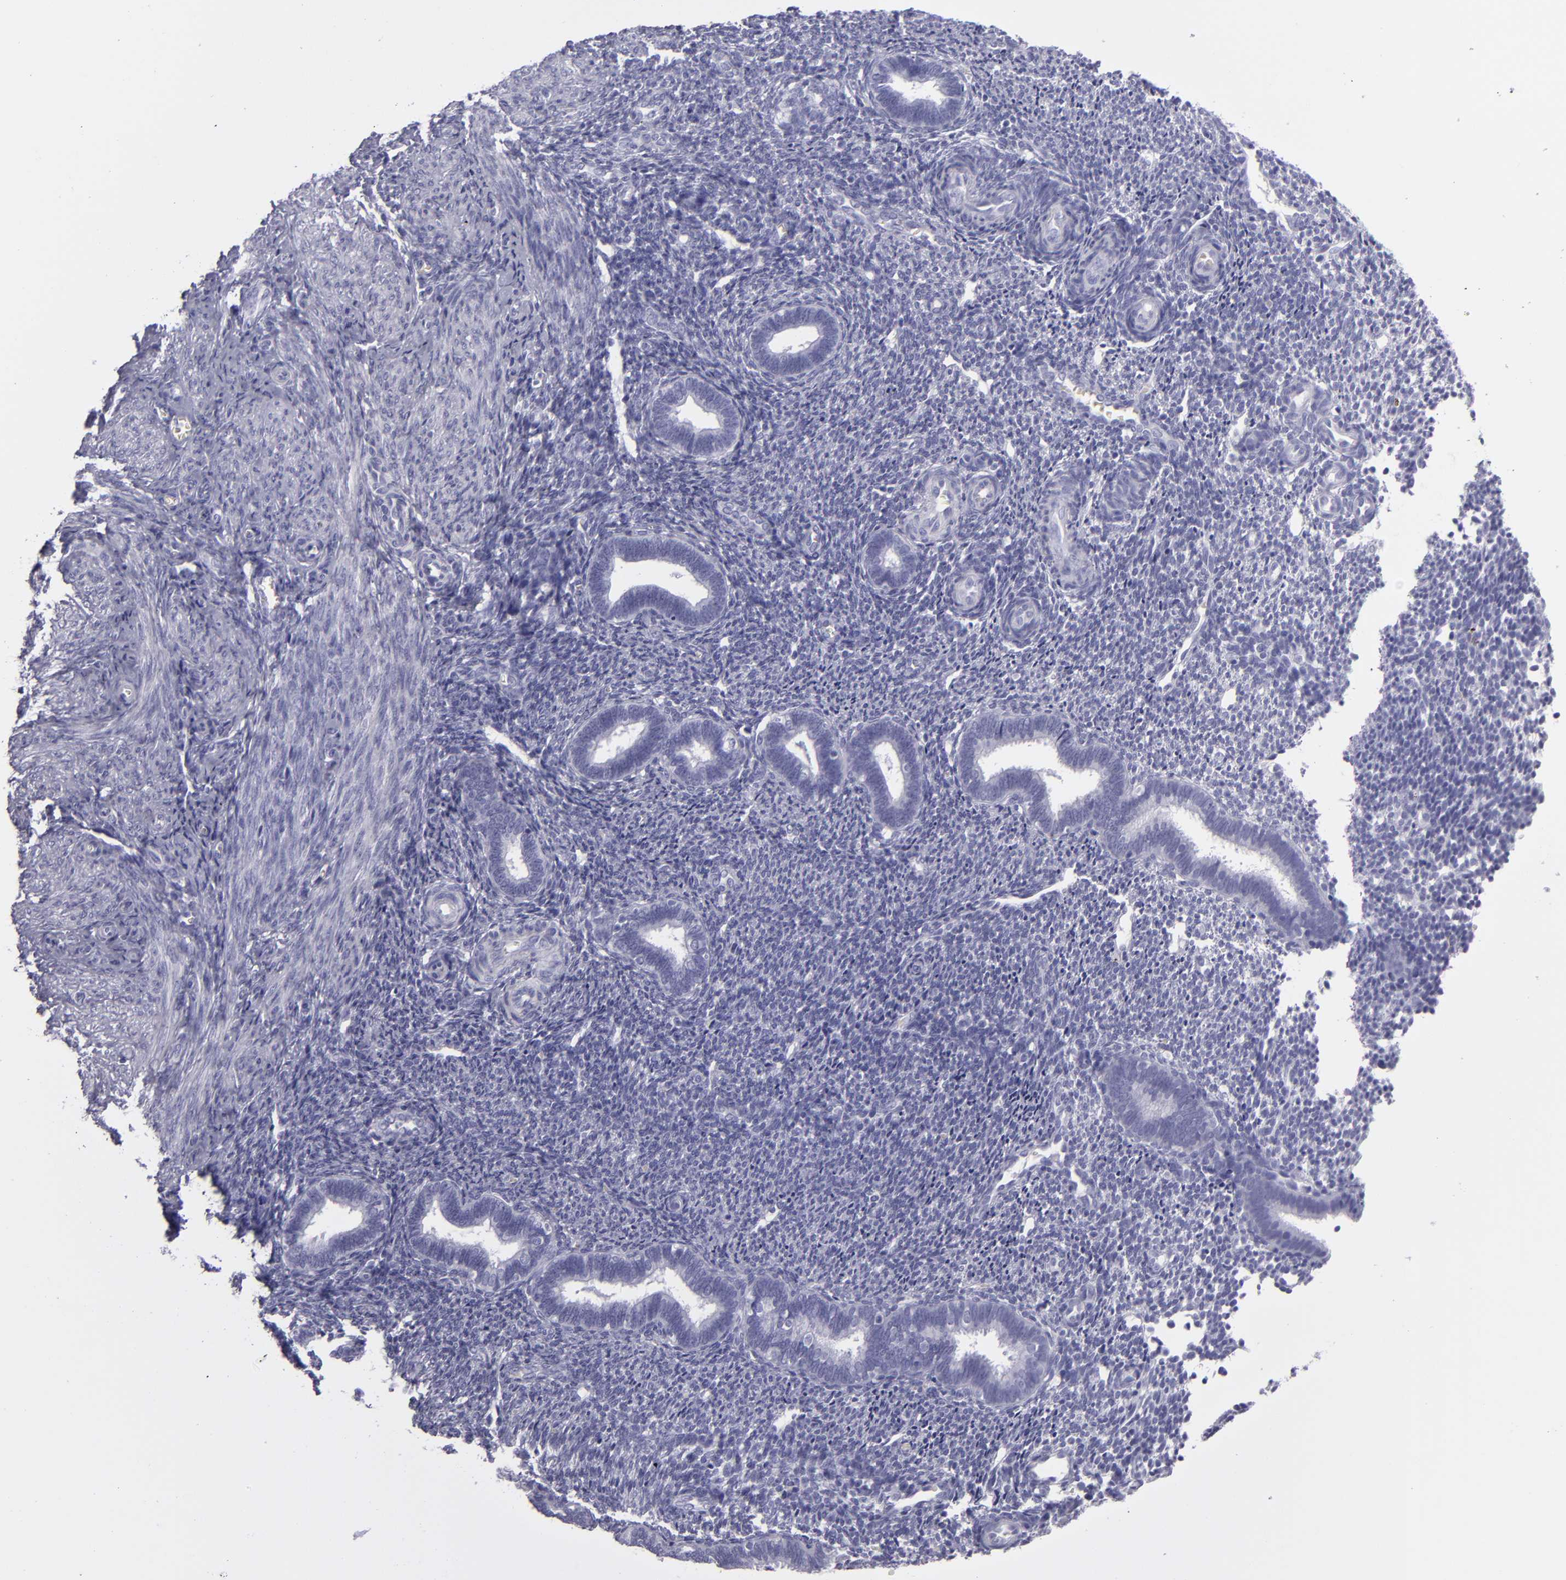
{"staining": {"intensity": "negative", "quantity": "none", "location": "none"}, "tissue": "endometrium", "cell_type": "Cells in endometrial stroma", "image_type": "normal", "snomed": [{"axis": "morphology", "description": "Normal tissue, NOS"}, {"axis": "topography", "description": "Endometrium"}], "caption": "Immunohistochemistry of unremarkable endometrium displays no staining in cells in endometrial stroma. (Immunohistochemistry, brightfield microscopy, high magnification).", "gene": "CR2", "patient": {"sex": "female", "age": 27}}